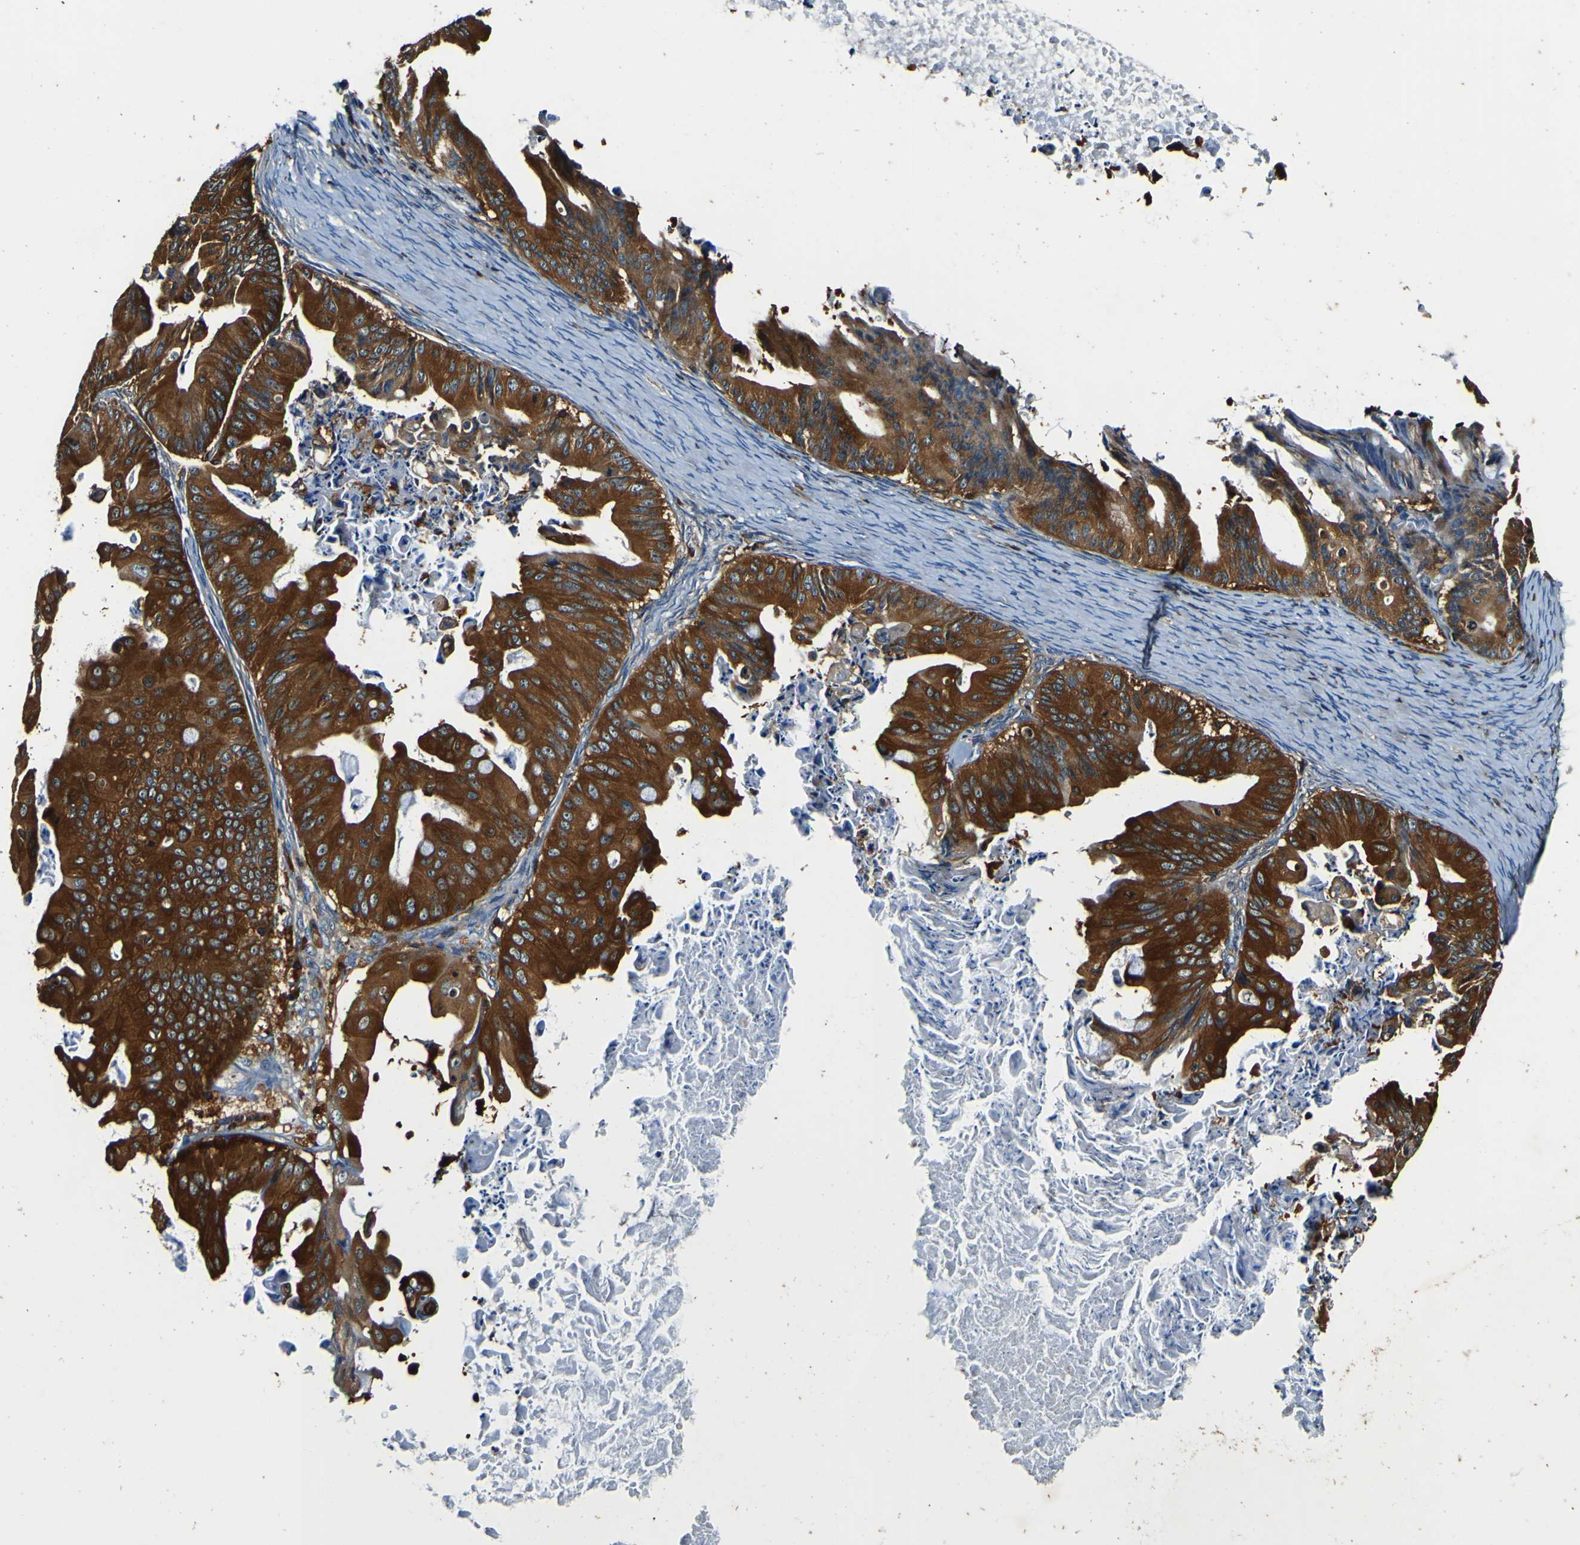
{"staining": {"intensity": "strong", "quantity": ">75%", "location": "cytoplasmic/membranous"}, "tissue": "ovarian cancer", "cell_type": "Tumor cells", "image_type": "cancer", "snomed": [{"axis": "morphology", "description": "Cystadenocarcinoma, mucinous, NOS"}, {"axis": "topography", "description": "Ovary"}], "caption": "High-power microscopy captured an IHC histopathology image of mucinous cystadenocarcinoma (ovarian), revealing strong cytoplasmic/membranous expression in about >75% of tumor cells.", "gene": "RHOT2", "patient": {"sex": "female", "age": 37}}